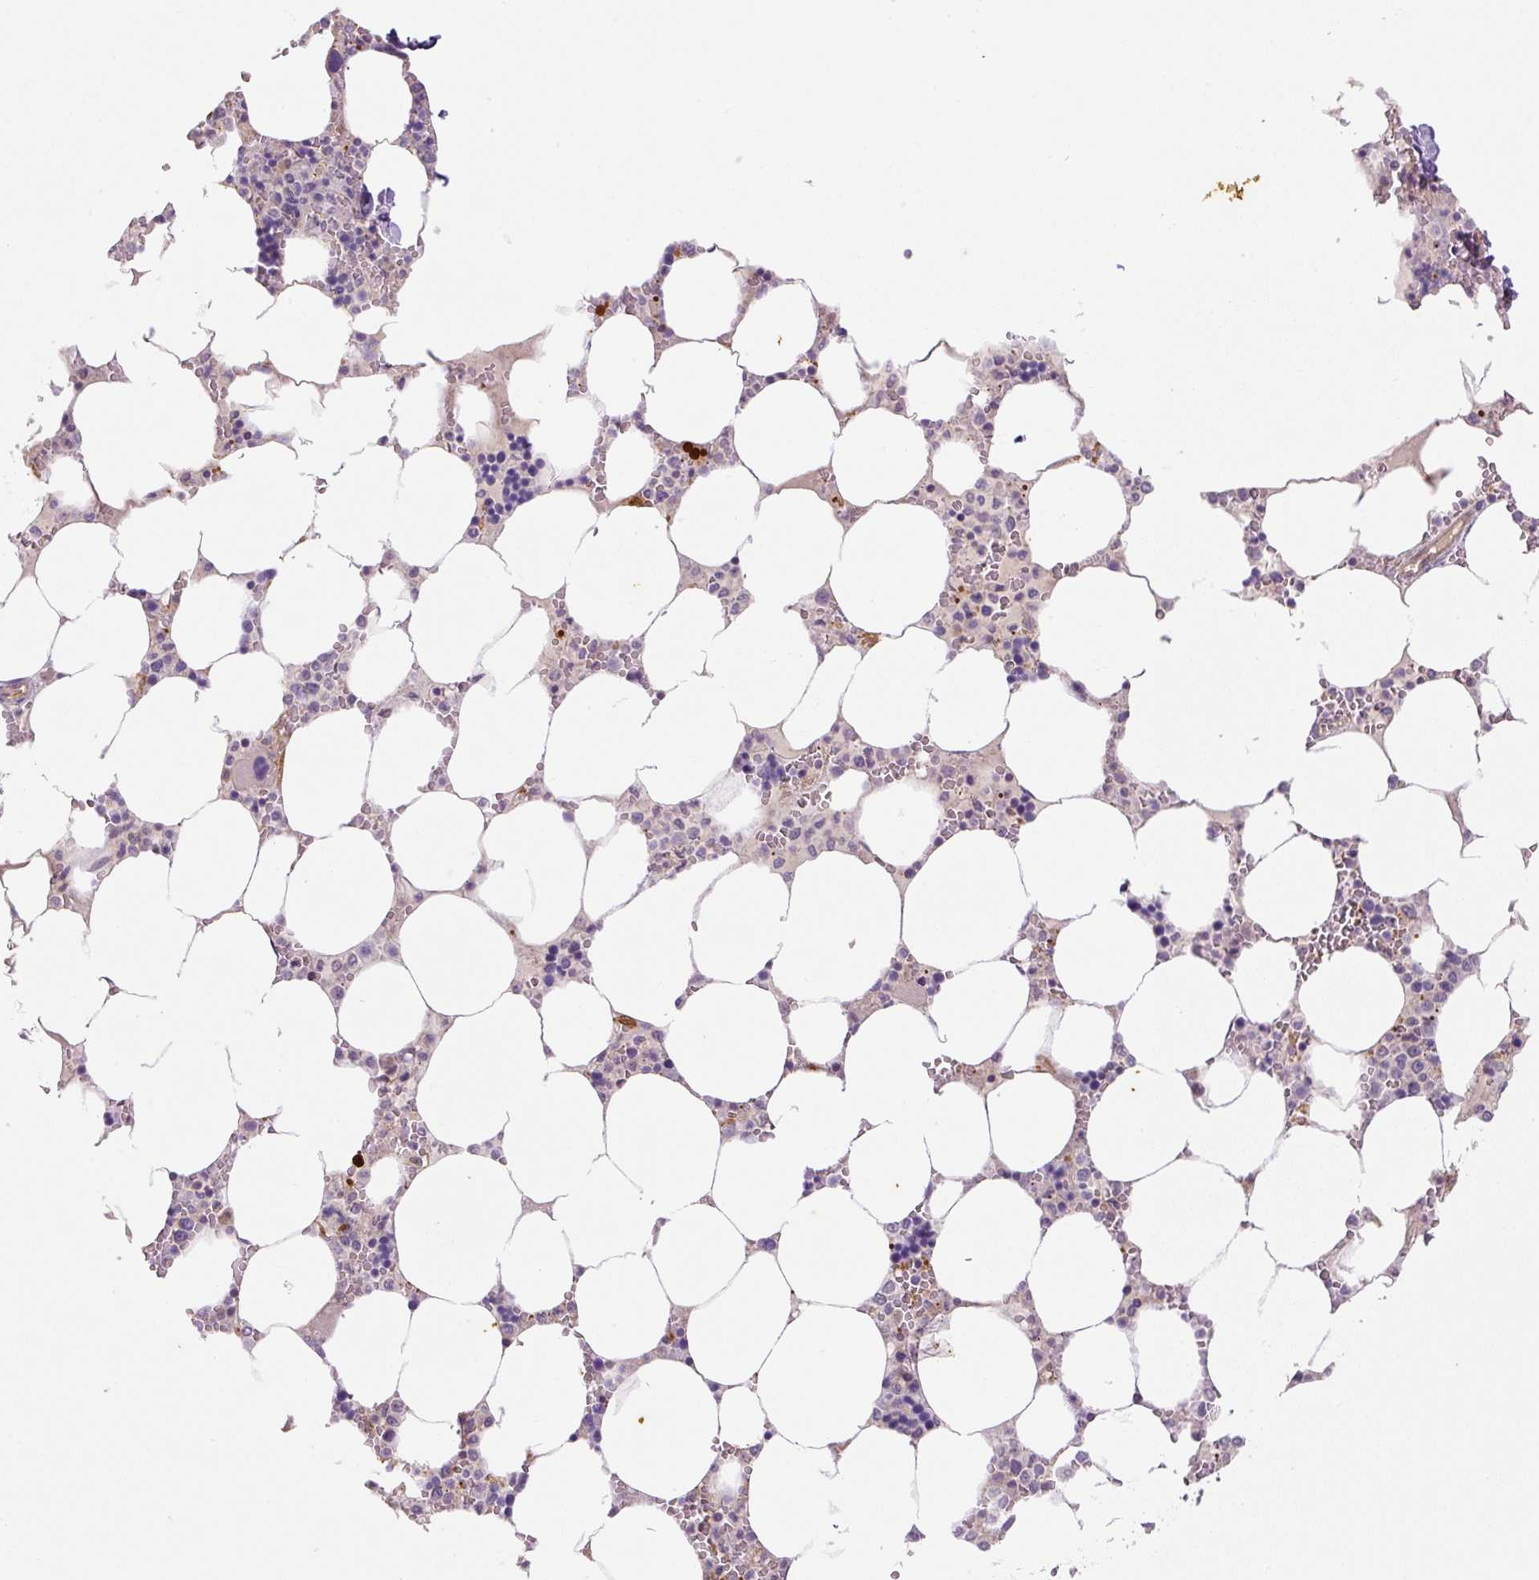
{"staining": {"intensity": "negative", "quantity": "none", "location": "none"}, "tissue": "bone marrow", "cell_type": "Hematopoietic cells", "image_type": "normal", "snomed": [{"axis": "morphology", "description": "Normal tissue, NOS"}, {"axis": "topography", "description": "Bone marrow"}], "caption": "DAB (3,3'-diaminobenzidine) immunohistochemical staining of normal human bone marrow exhibits no significant expression in hematopoietic cells.", "gene": "SPSB2", "patient": {"sex": "male", "age": 64}}